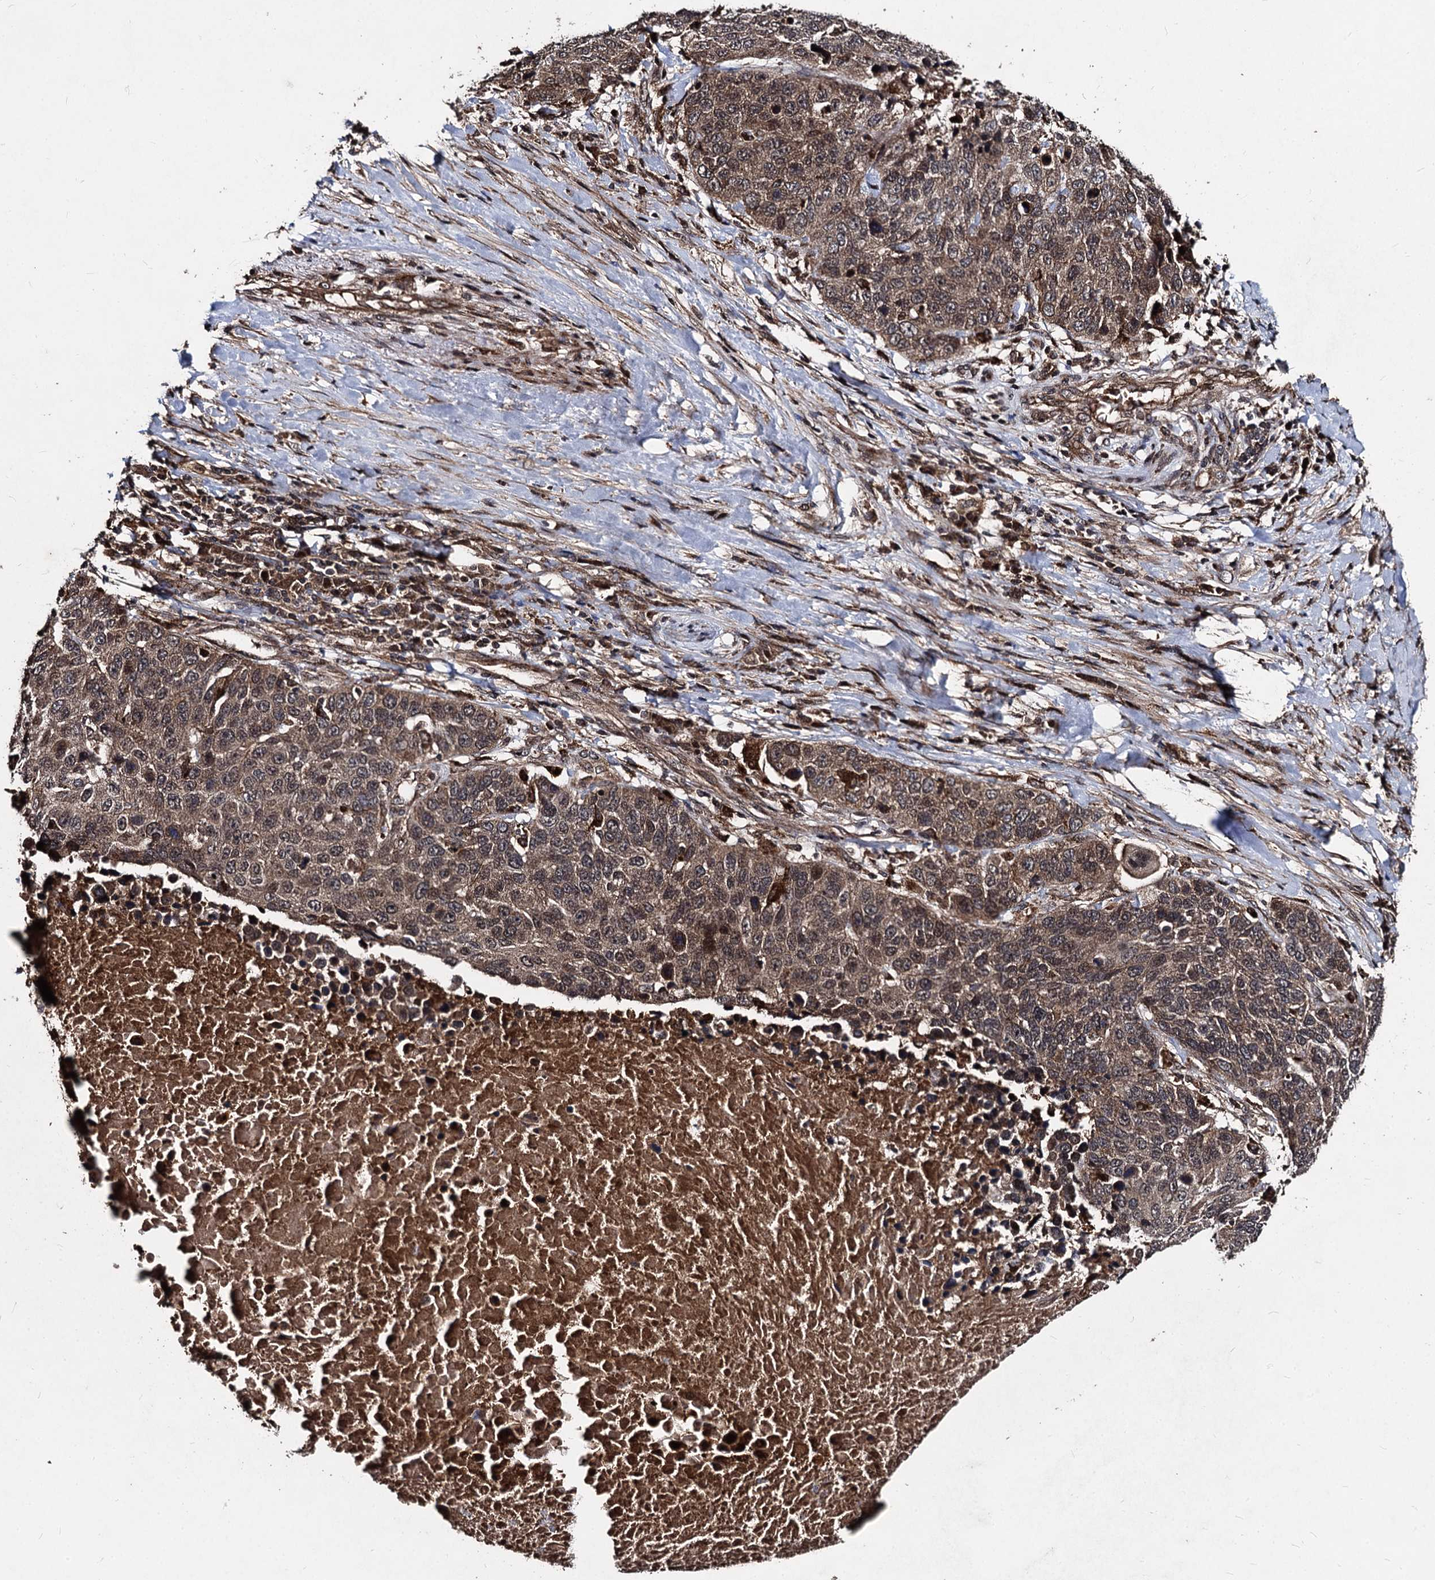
{"staining": {"intensity": "moderate", "quantity": ">75%", "location": "cytoplasmic/membranous"}, "tissue": "lung cancer", "cell_type": "Tumor cells", "image_type": "cancer", "snomed": [{"axis": "morphology", "description": "Normal tissue, NOS"}, {"axis": "morphology", "description": "Squamous cell carcinoma, NOS"}, {"axis": "topography", "description": "Lymph node"}, {"axis": "topography", "description": "Lung"}], "caption": "Immunohistochemical staining of human squamous cell carcinoma (lung) exhibits medium levels of moderate cytoplasmic/membranous protein expression in approximately >75% of tumor cells. (Stains: DAB in brown, nuclei in blue, Microscopy: brightfield microscopy at high magnification).", "gene": "BCL2L2", "patient": {"sex": "male", "age": 66}}